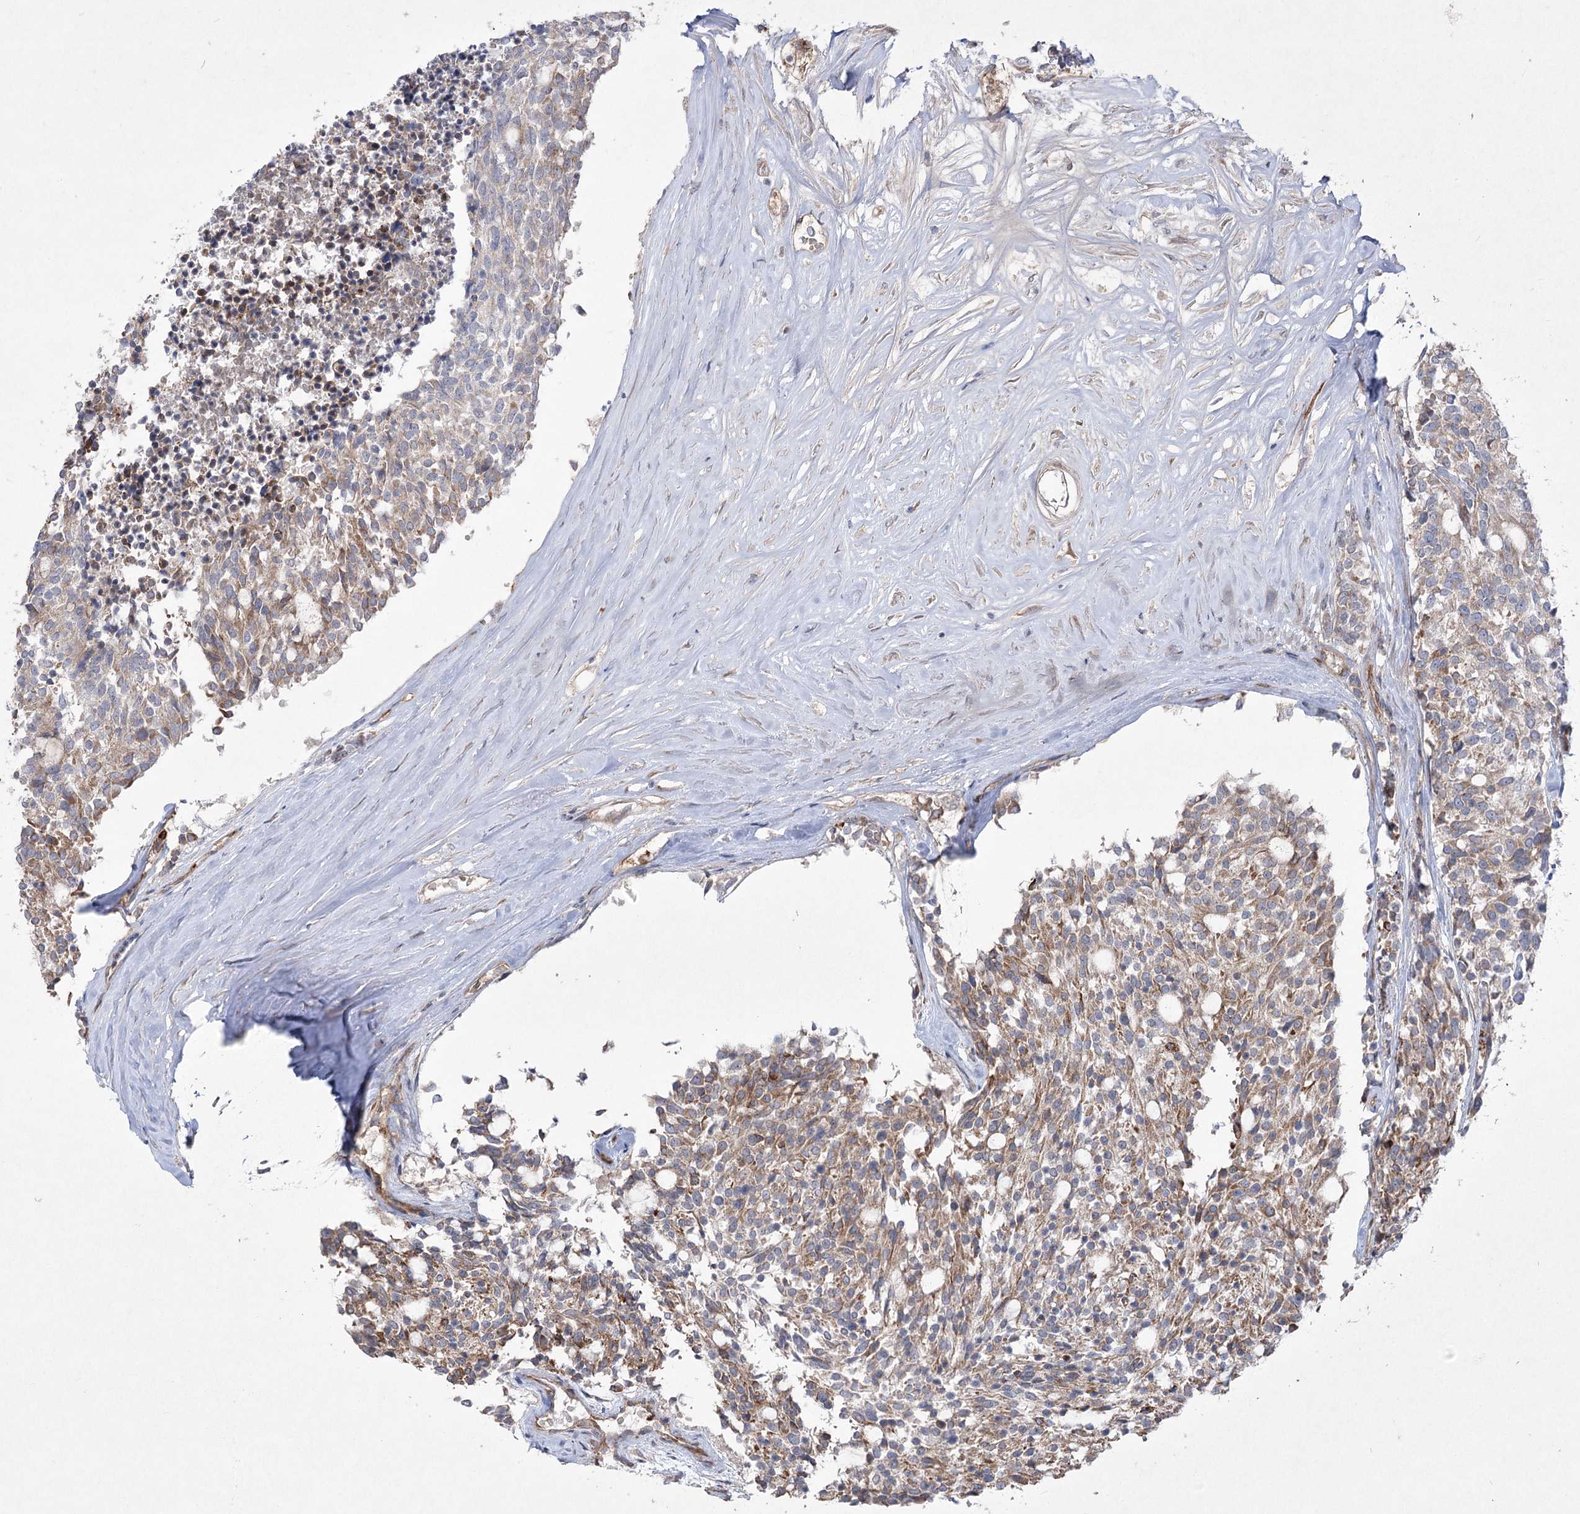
{"staining": {"intensity": "moderate", "quantity": "25%-75%", "location": "cytoplasmic/membranous"}, "tissue": "carcinoid", "cell_type": "Tumor cells", "image_type": "cancer", "snomed": [{"axis": "morphology", "description": "Carcinoid, malignant, NOS"}, {"axis": "topography", "description": "Pancreas"}], "caption": "Protein staining reveals moderate cytoplasmic/membranous positivity in approximately 25%-75% of tumor cells in malignant carcinoid.", "gene": "PLEKHA5", "patient": {"sex": "female", "age": 54}}